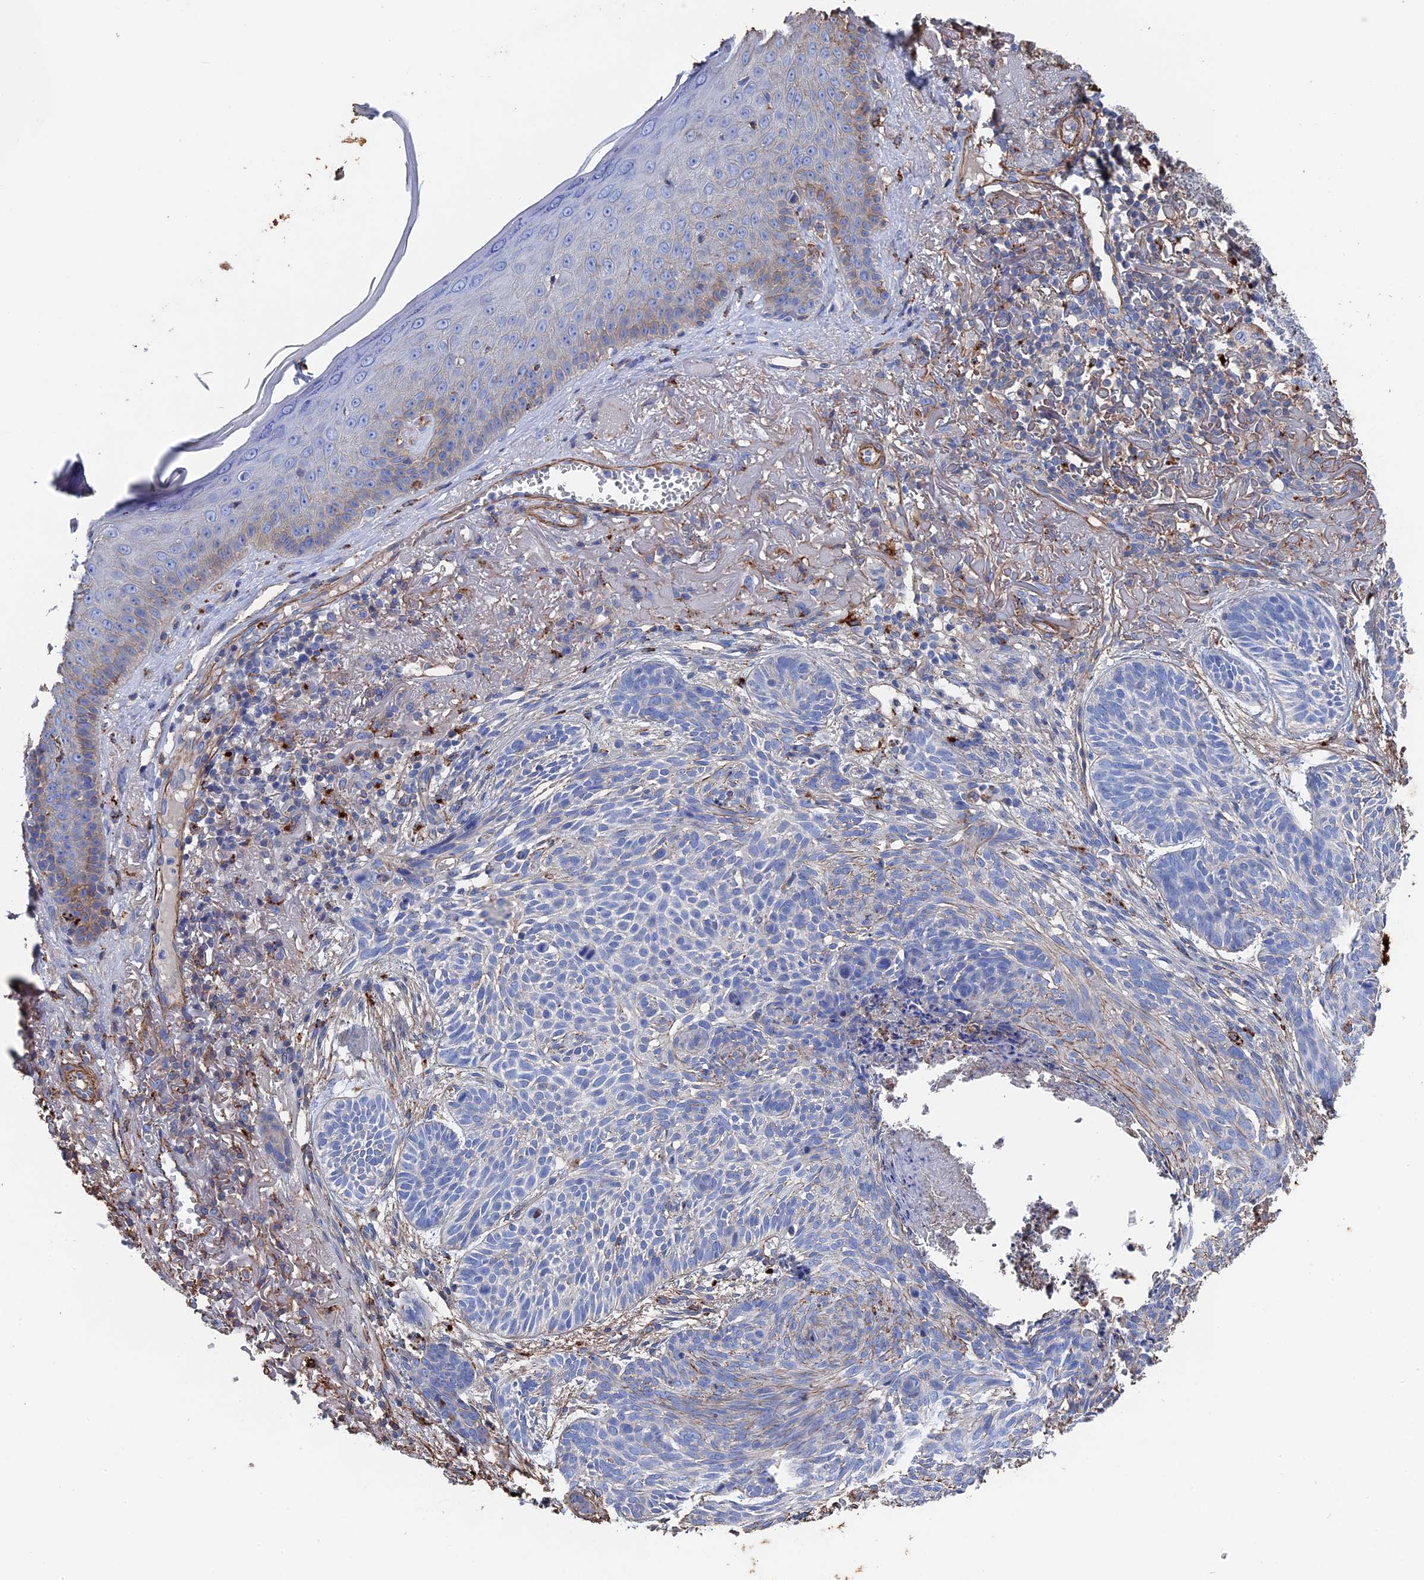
{"staining": {"intensity": "negative", "quantity": "none", "location": "none"}, "tissue": "skin cancer", "cell_type": "Tumor cells", "image_type": "cancer", "snomed": [{"axis": "morphology", "description": "Normal tissue, NOS"}, {"axis": "morphology", "description": "Basal cell carcinoma"}, {"axis": "topography", "description": "Skin"}], "caption": "This is an immunohistochemistry photomicrograph of human basal cell carcinoma (skin). There is no positivity in tumor cells.", "gene": "STRA6", "patient": {"sex": "male", "age": 66}}